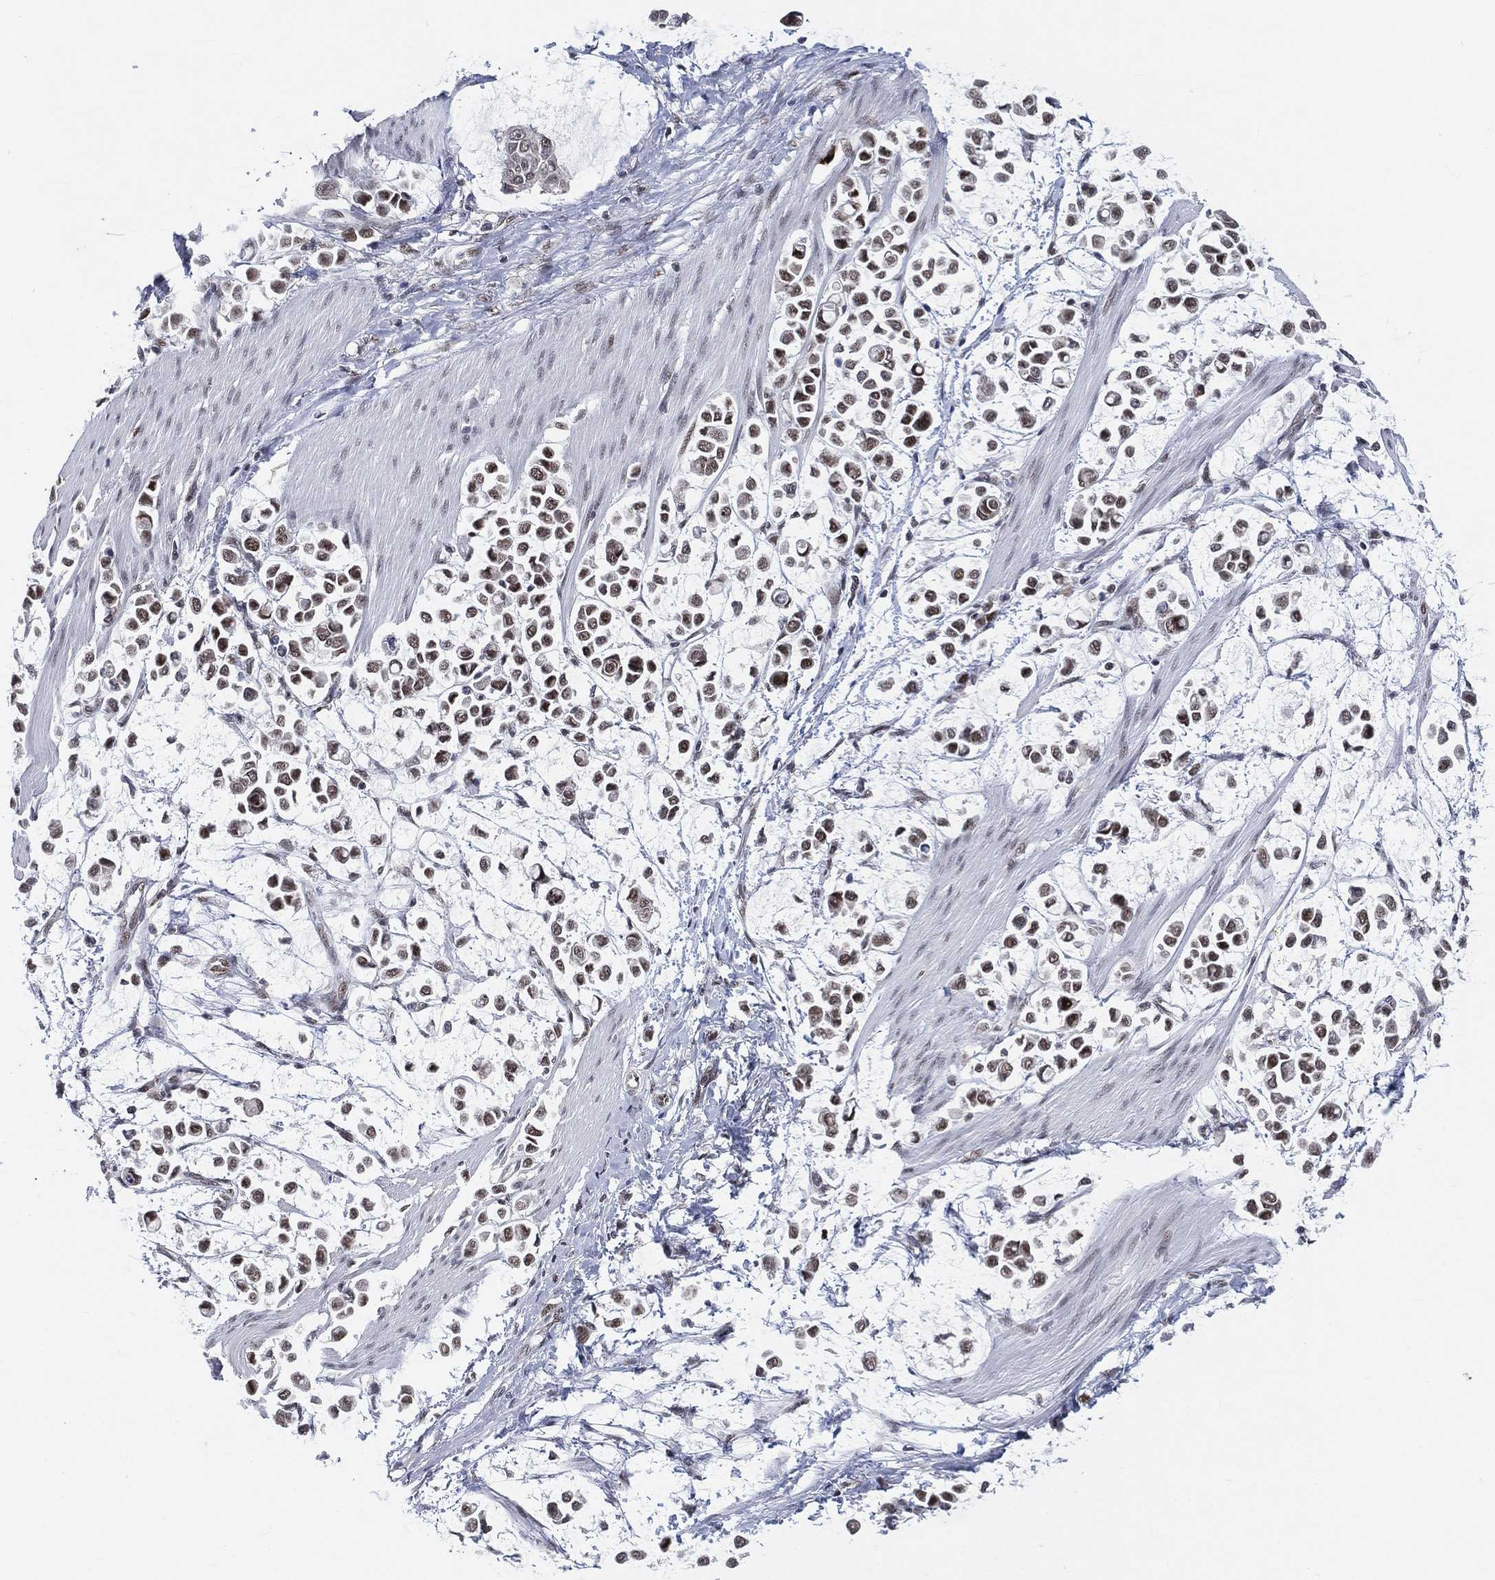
{"staining": {"intensity": "weak", "quantity": "25%-75%", "location": "nuclear"}, "tissue": "stomach cancer", "cell_type": "Tumor cells", "image_type": "cancer", "snomed": [{"axis": "morphology", "description": "Adenocarcinoma, NOS"}, {"axis": "topography", "description": "Stomach"}], "caption": "Adenocarcinoma (stomach) stained with IHC shows weak nuclear positivity in about 25%-75% of tumor cells. The protein of interest is stained brown, and the nuclei are stained in blue (DAB IHC with brightfield microscopy, high magnification).", "gene": "YLPM1", "patient": {"sex": "male", "age": 82}}